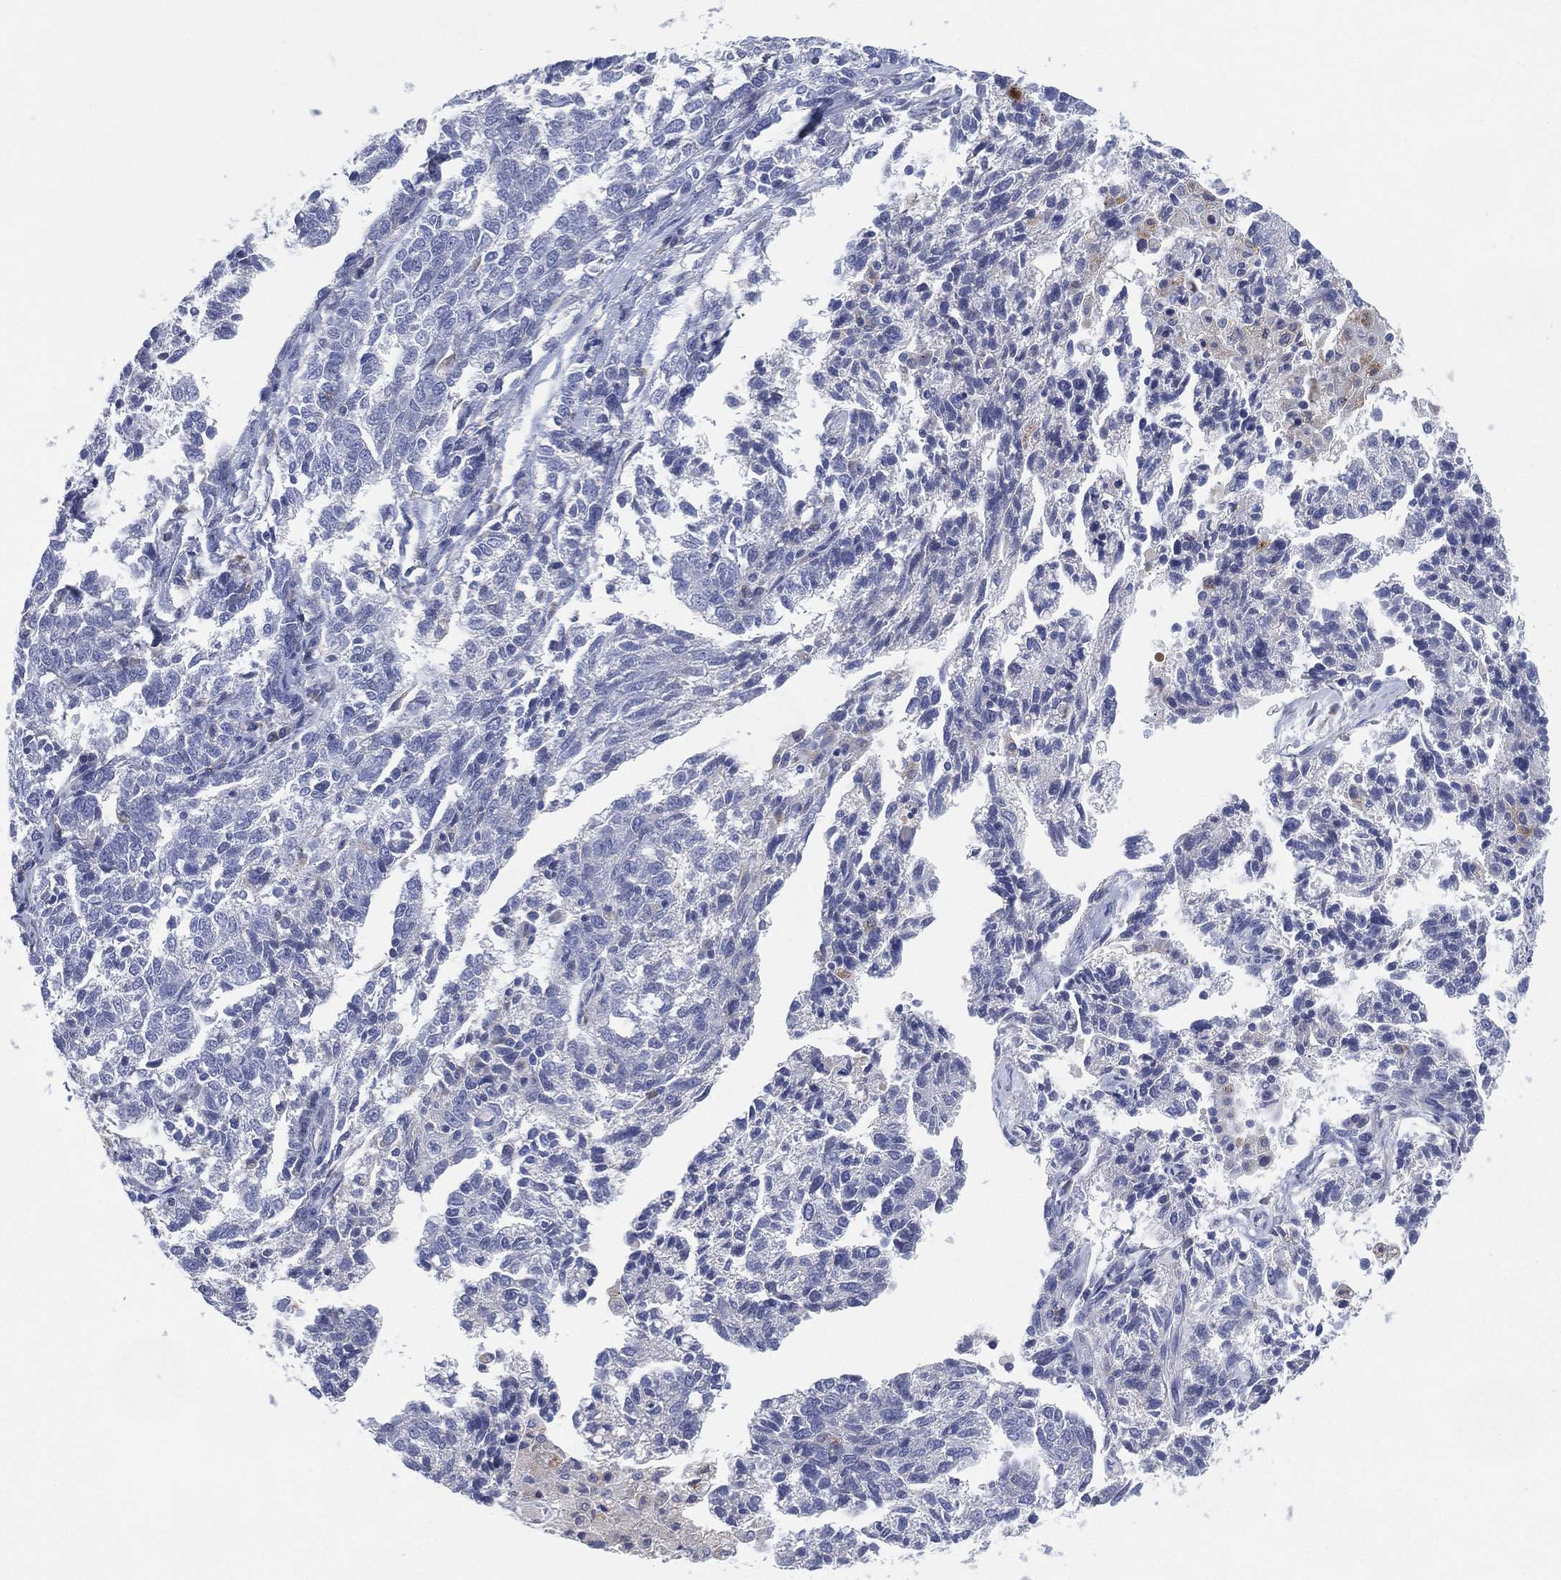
{"staining": {"intensity": "negative", "quantity": "none", "location": "none"}, "tissue": "ovarian cancer", "cell_type": "Tumor cells", "image_type": "cancer", "snomed": [{"axis": "morphology", "description": "Cystadenocarcinoma, serous, NOS"}, {"axis": "topography", "description": "Ovary"}], "caption": "IHC micrograph of human ovarian serous cystadenocarcinoma stained for a protein (brown), which shows no expression in tumor cells.", "gene": "GALNS", "patient": {"sex": "female", "age": 71}}